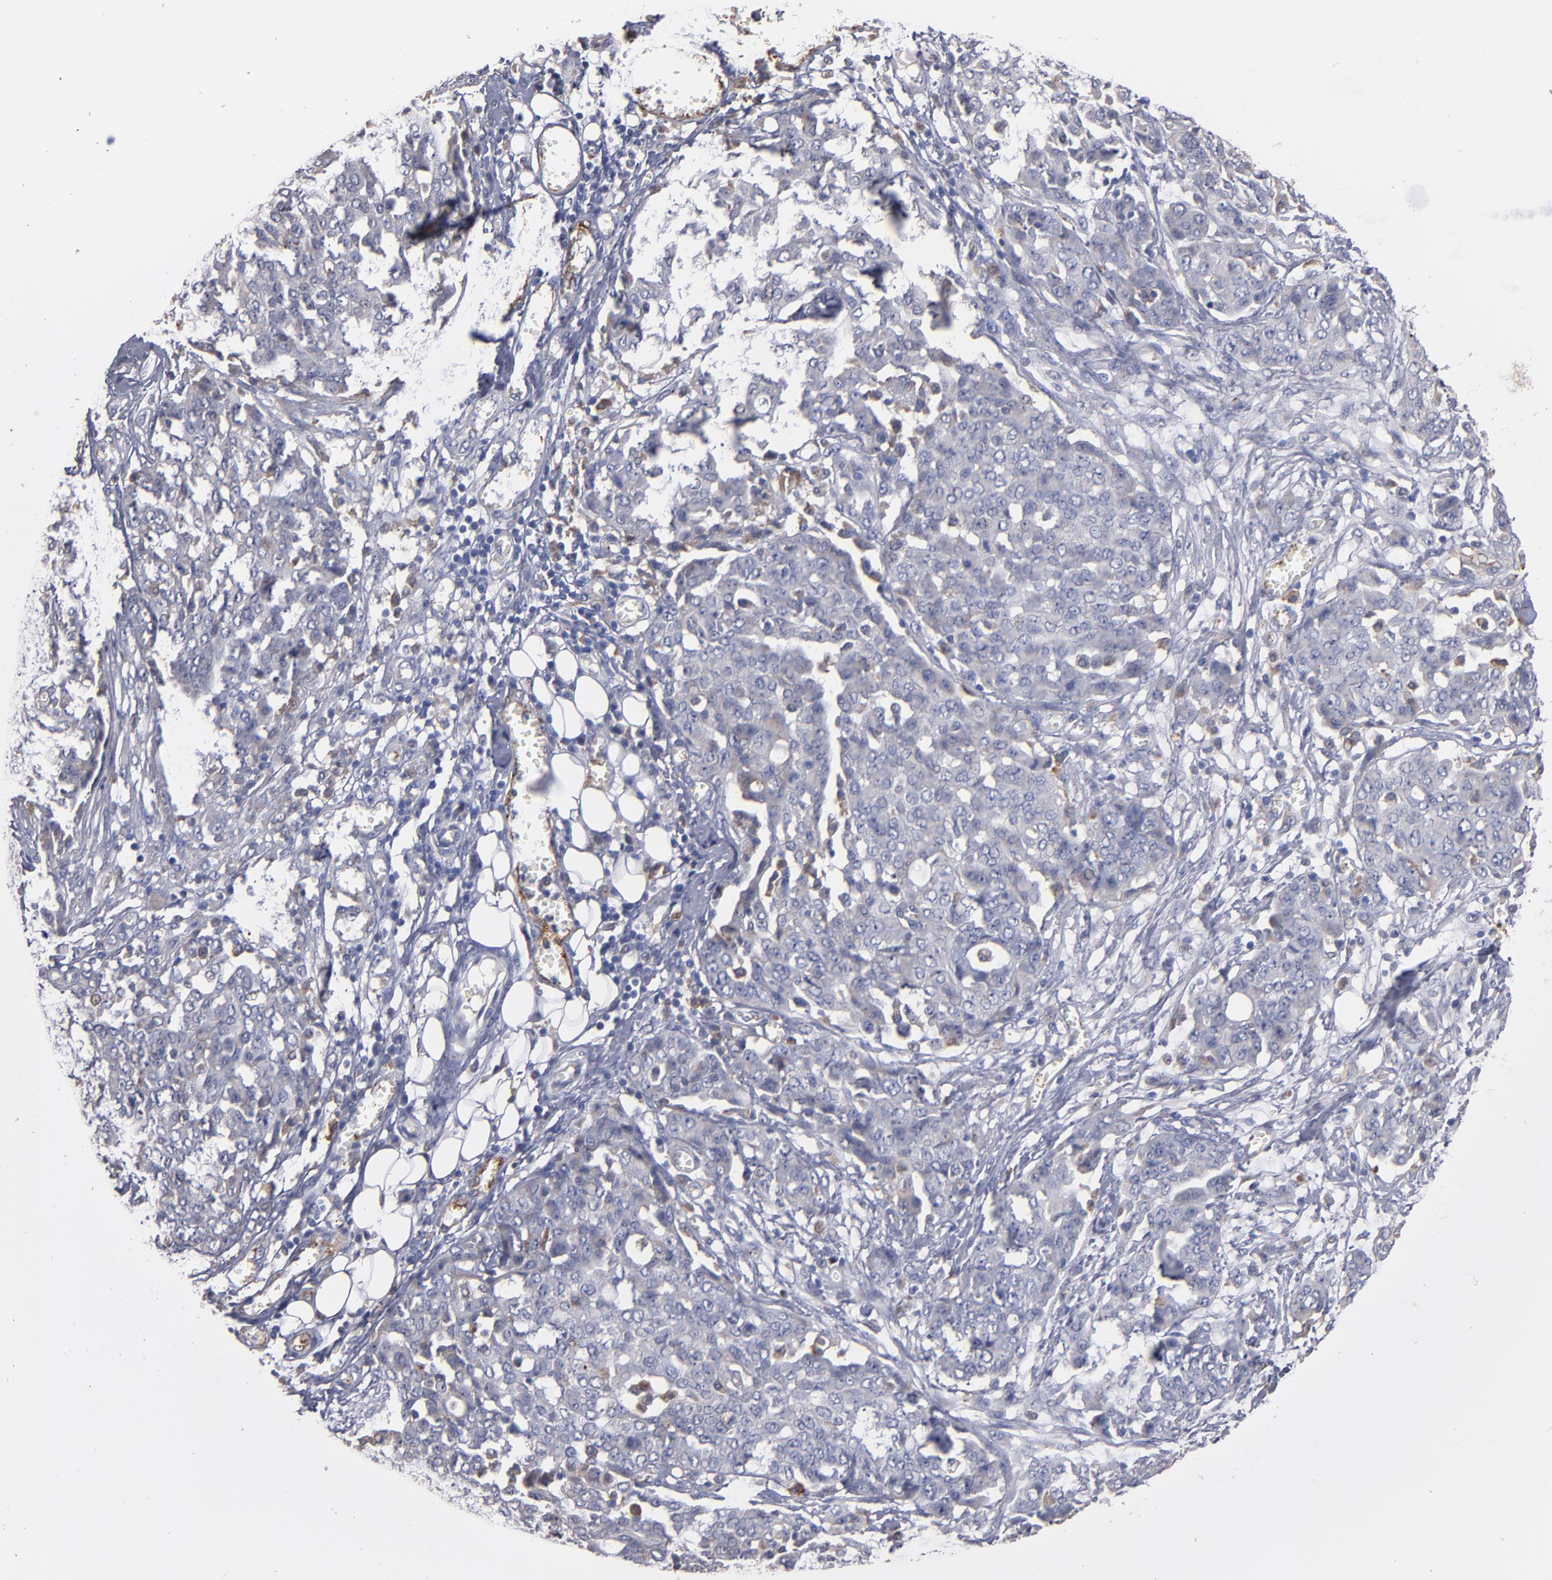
{"staining": {"intensity": "negative", "quantity": "none", "location": "none"}, "tissue": "ovarian cancer", "cell_type": "Tumor cells", "image_type": "cancer", "snomed": [{"axis": "morphology", "description": "Cystadenocarcinoma, serous, NOS"}, {"axis": "topography", "description": "Soft tissue"}, {"axis": "topography", "description": "Ovary"}], "caption": "An immunohistochemistry micrograph of ovarian cancer (serous cystadenocarcinoma) is shown. There is no staining in tumor cells of ovarian cancer (serous cystadenocarcinoma). (Brightfield microscopy of DAB immunohistochemistry at high magnification).", "gene": "SELP", "patient": {"sex": "female", "age": 57}}